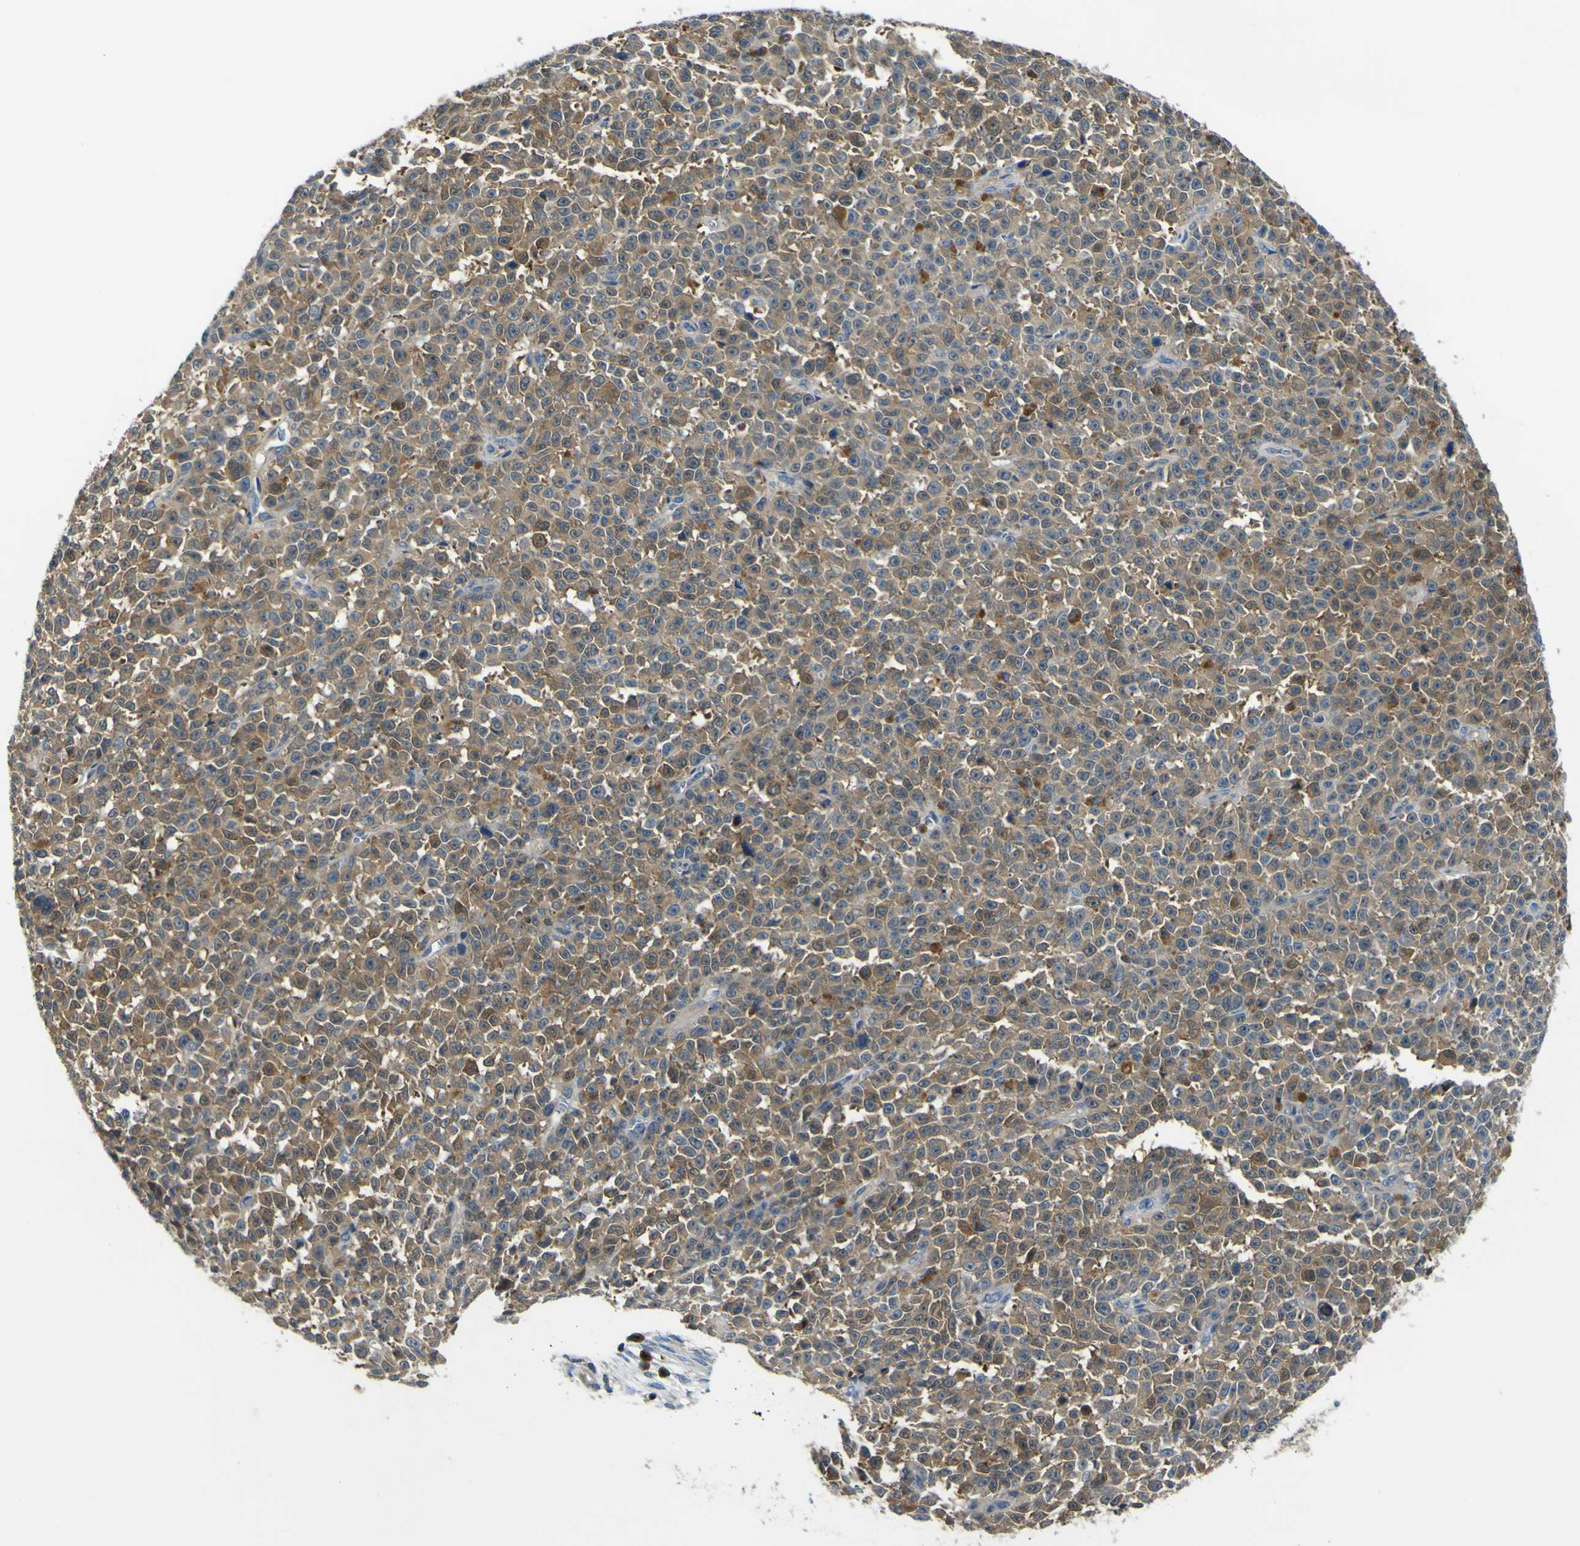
{"staining": {"intensity": "moderate", "quantity": ">75%", "location": "cytoplasmic/membranous"}, "tissue": "melanoma", "cell_type": "Tumor cells", "image_type": "cancer", "snomed": [{"axis": "morphology", "description": "Malignant melanoma, NOS"}, {"axis": "topography", "description": "Skin"}], "caption": "This photomicrograph reveals IHC staining of human melanoma, with medium moderate cytoplasmic/membranous positivity in about >75% of tumor cells.", "gene": "EML2", "patient": {"sex": "female", "age": 82}}